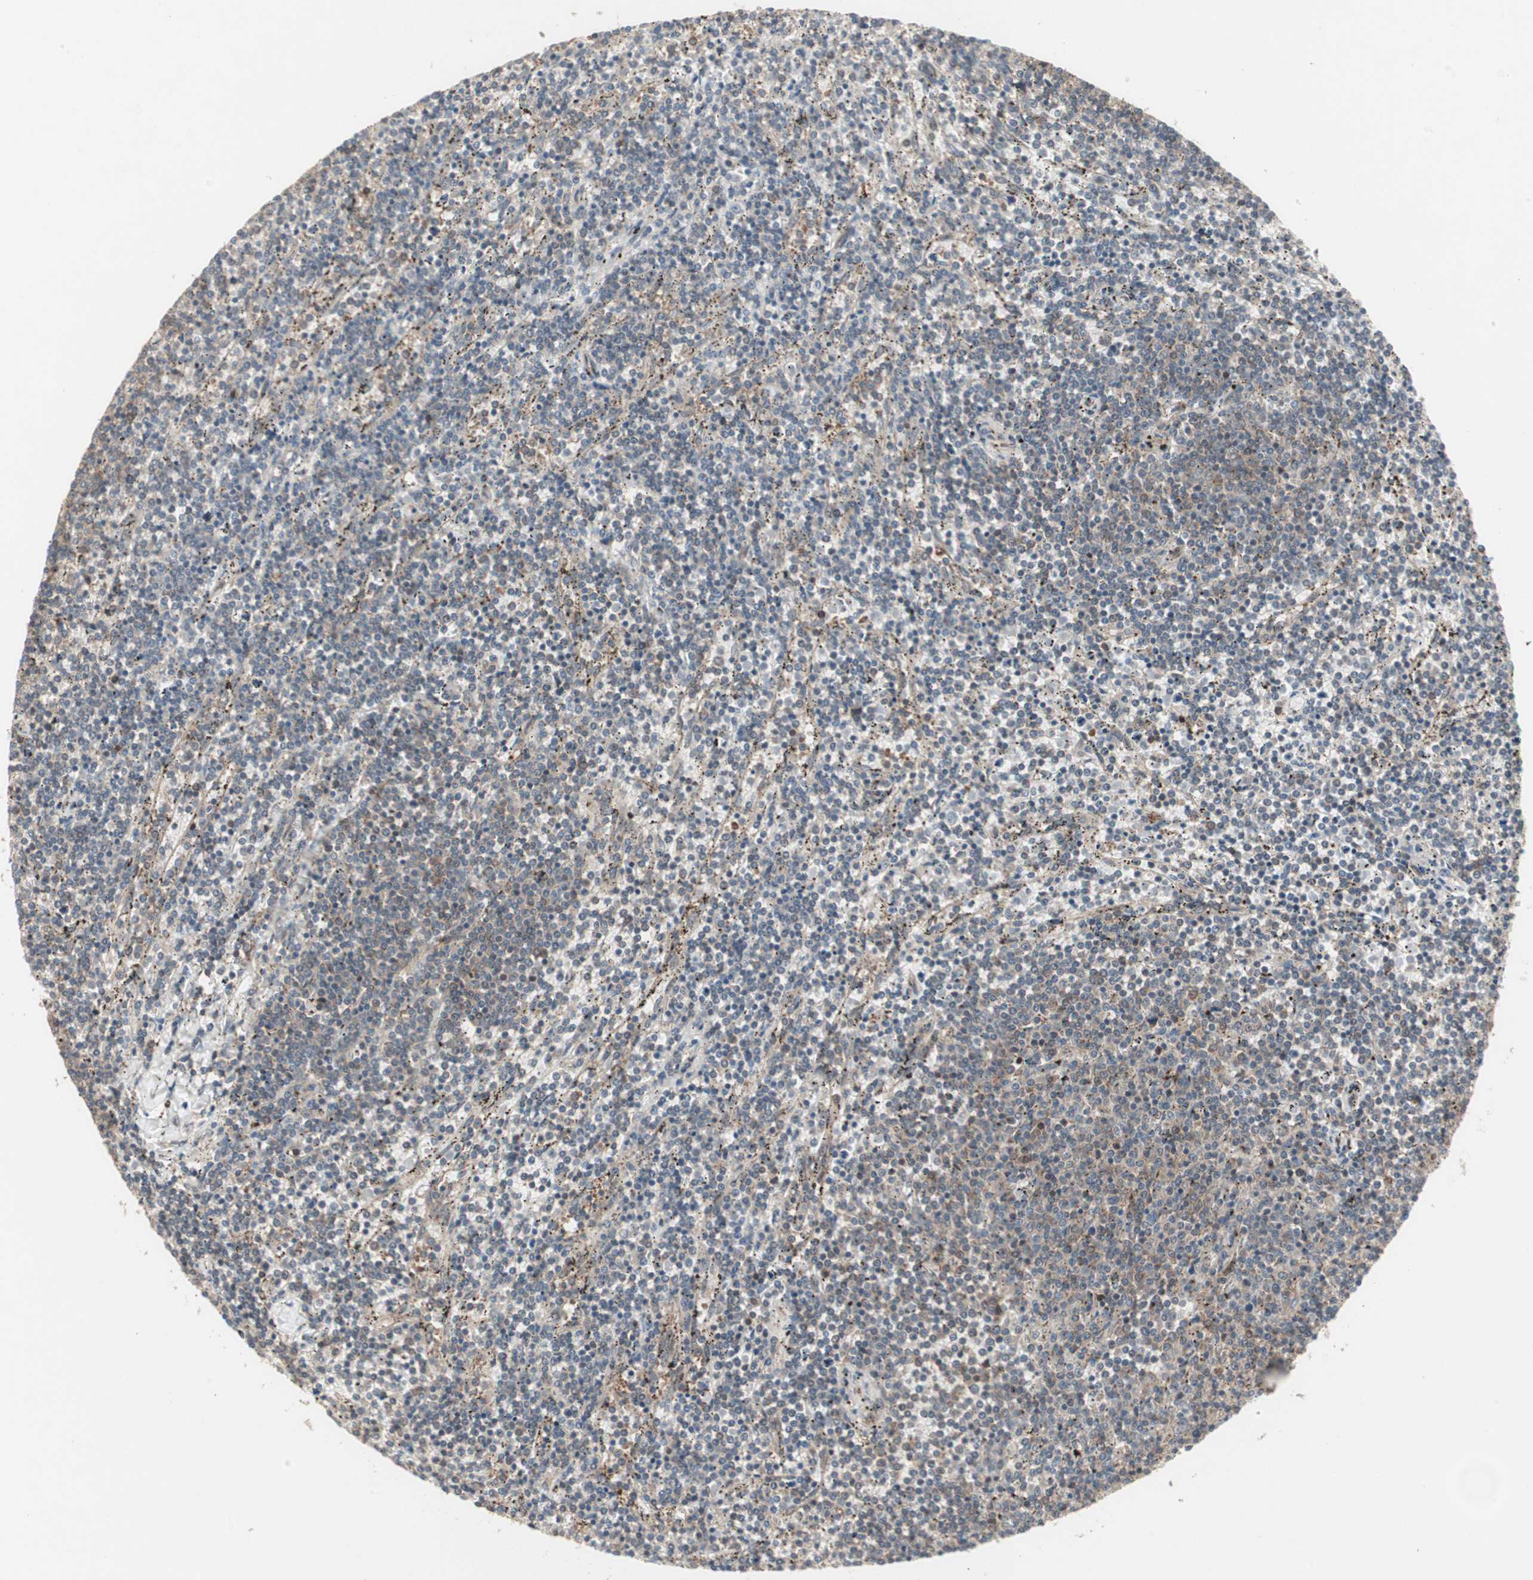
{"staining": {"intensity": "moderate", "quantity": "25%-75%", "location": "cytoplasmic/membranous"}, "tissue": "lymphoma", "cell_type": "Tumor cells", "image_type": "cancer", "snomed": [{"axis": "morphology", "description": "Malignant lymphoma, non-Hodgkin's type, Low grade"}, {"axis": "topography", "description": "Spleen"}], "caption": "Tumor cells show moderate cytoplasmic/membranous expression in approximately 25%-75% of cells in lymphoma.", "gene": "PFDN1", "patient": {"sex": "female", "age": 50}}